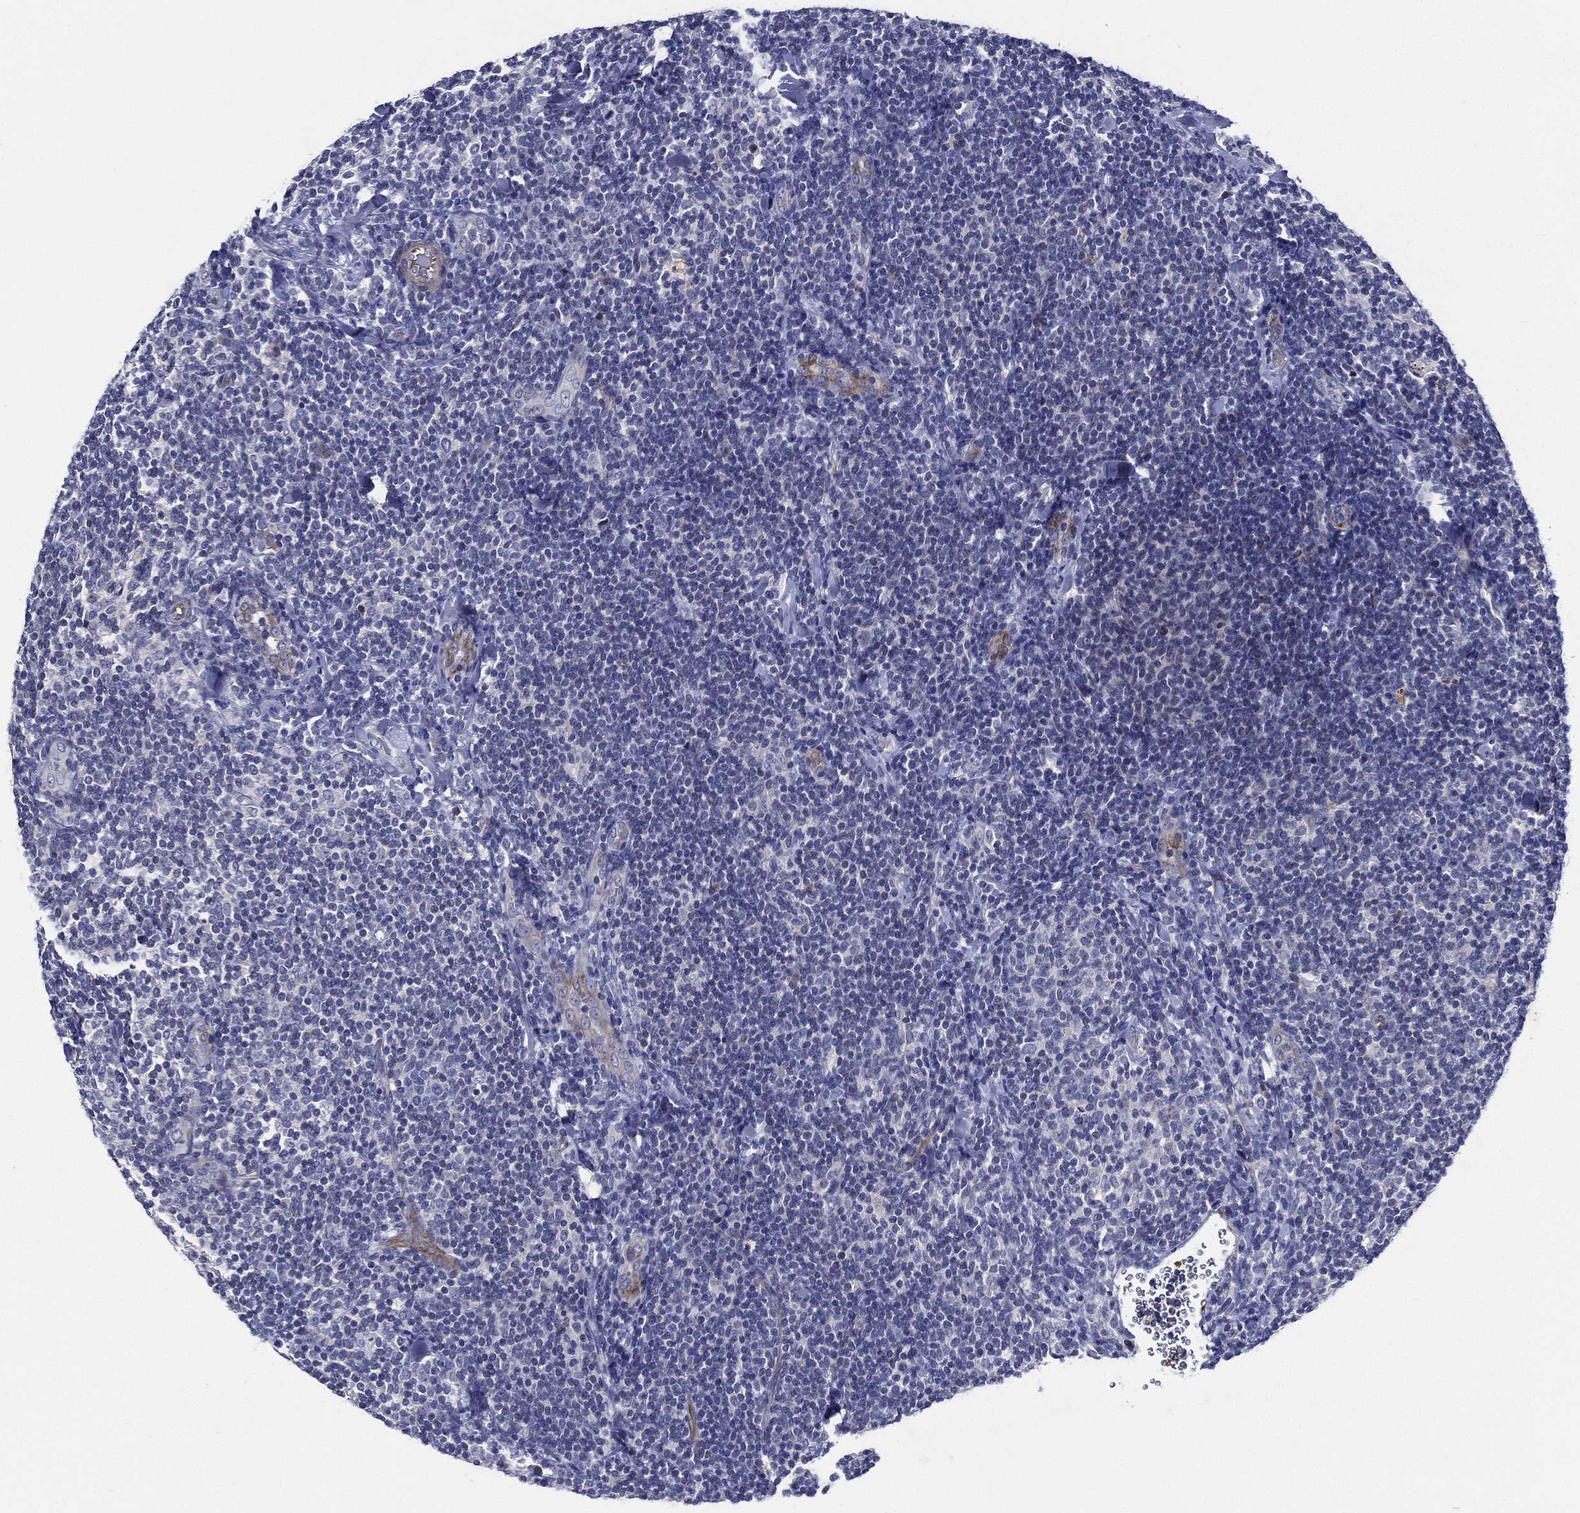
{"staining": {"intensity": "negative", "quantity": "none", "location": "none"}, "tissue": "lymphoma", "cell_type": "Tumor cells", "image_type": "cancer", "snomed": [{"axis": "morphology", "description": "Malignant lymphoma, non-Hodgkin's type, Low grade"}, {"axis": "topography", "description": "Lymph node"}], "caption": "The photomicrograph displays no staining of tumor cells in lymphoma. The staining was performed using DAB to visualize the protein expression in brown, while the nuclei were stained in blue with hematoxylin (Magnification: 20x).", "gene": "TMPRSS11D", "patient": {"sex": "female", "age": 56}}